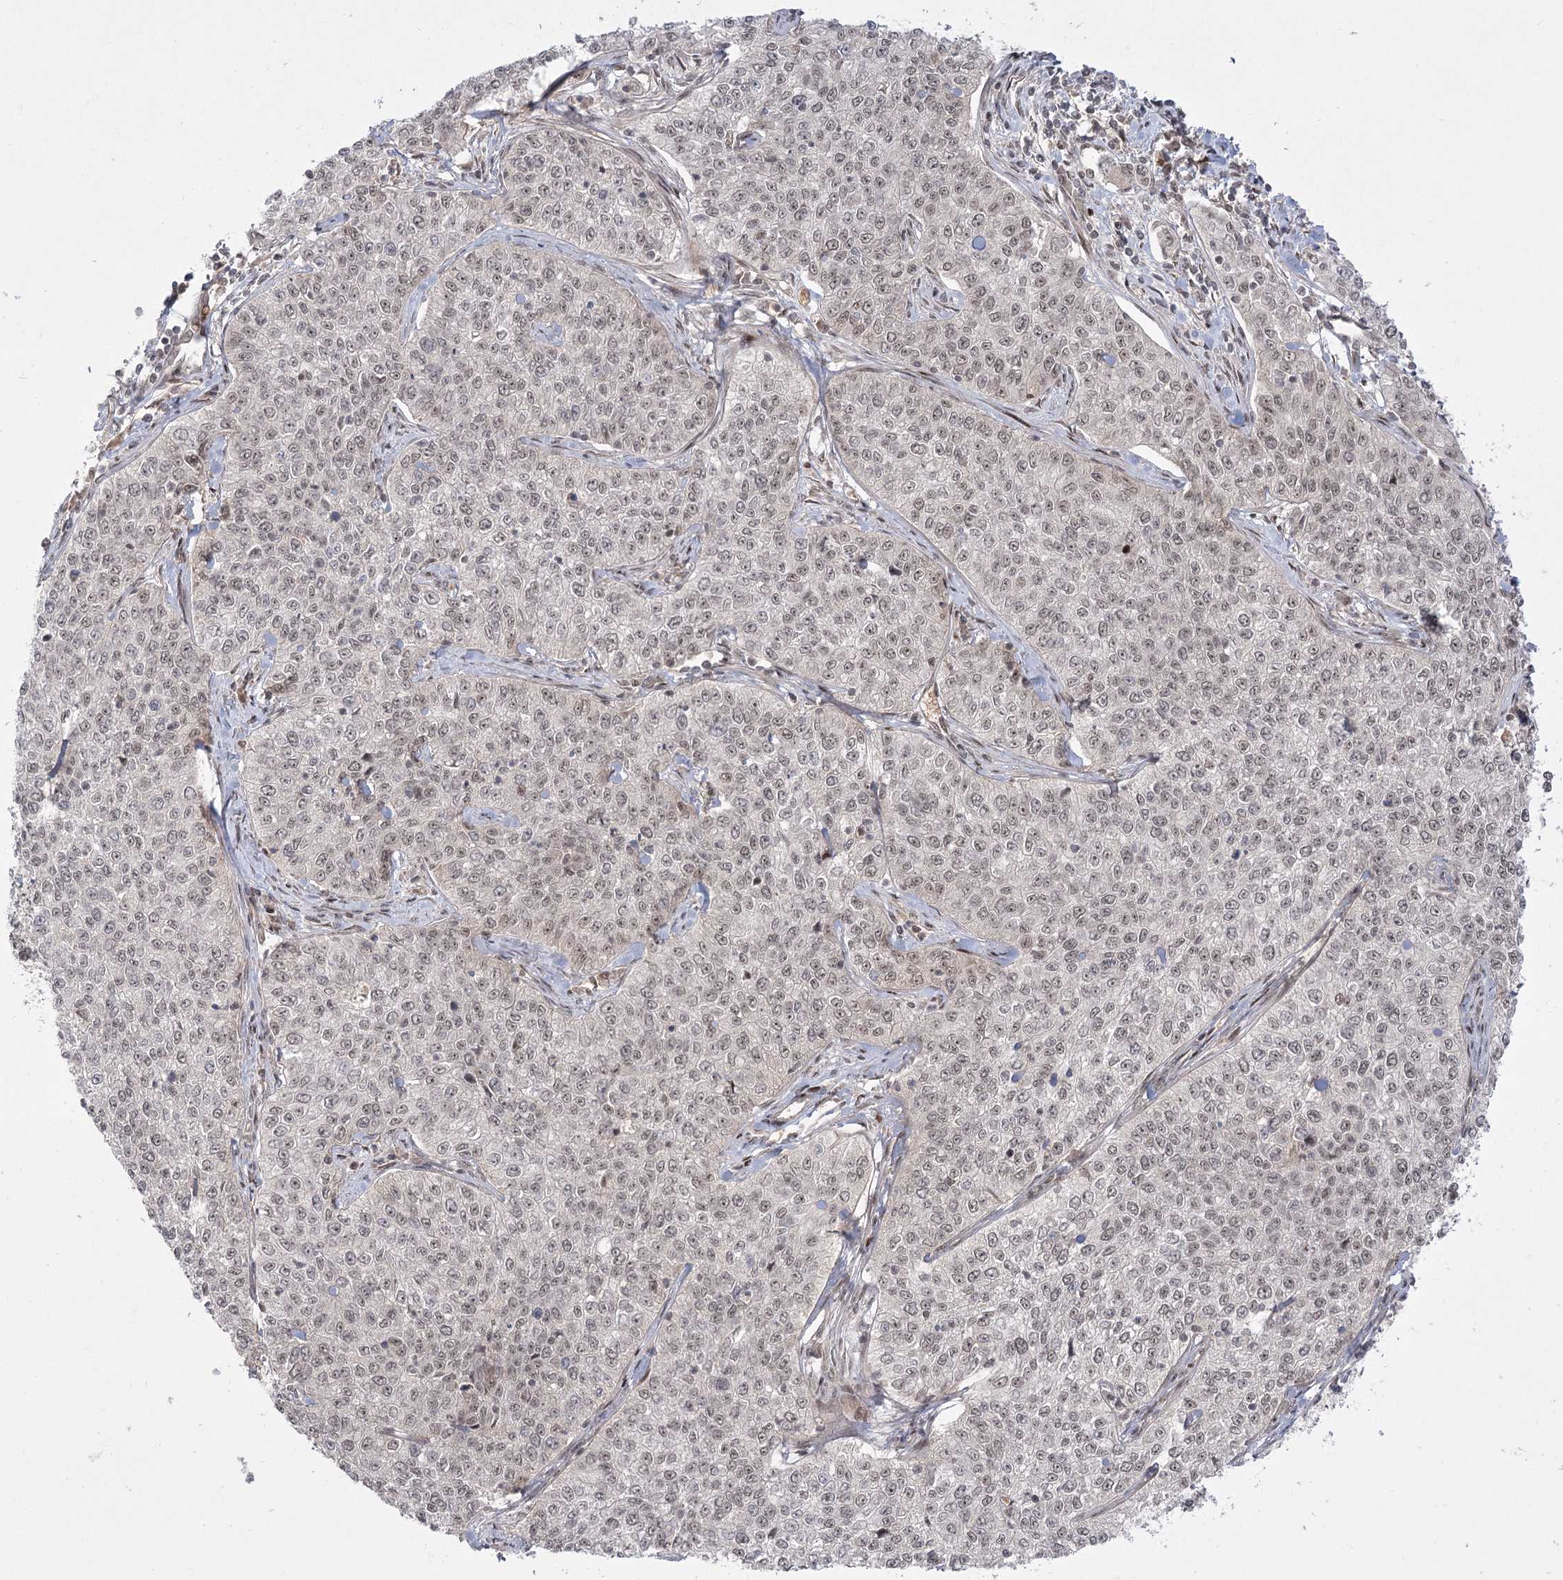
{"staining": {"intensity": "weak", "quantity": "25%-75%", "location": "nuclear"}, "tissue": "cervical cancer", "cell_type": "Tumor cells", "image_type": "cancer", "snomed": [{"axis": "morphology", "description": "Squamous cell carcinoma, NOS"}, {"axis": "topography", "description": "Cervix"}], "caption": "Immunohistochemistry (IHC) staining of cervical cancer, which exhibits low levels of weak nuclear staining in about 25%-75% of tumor cells indicating weak nuclear protein expression. The staining was performed using DAB (brown) for protein detection and nuclei were counterstained in hematoxylin (blue).", "gene": "HELQ", "patient": {"sex": "female", "age": 35}}